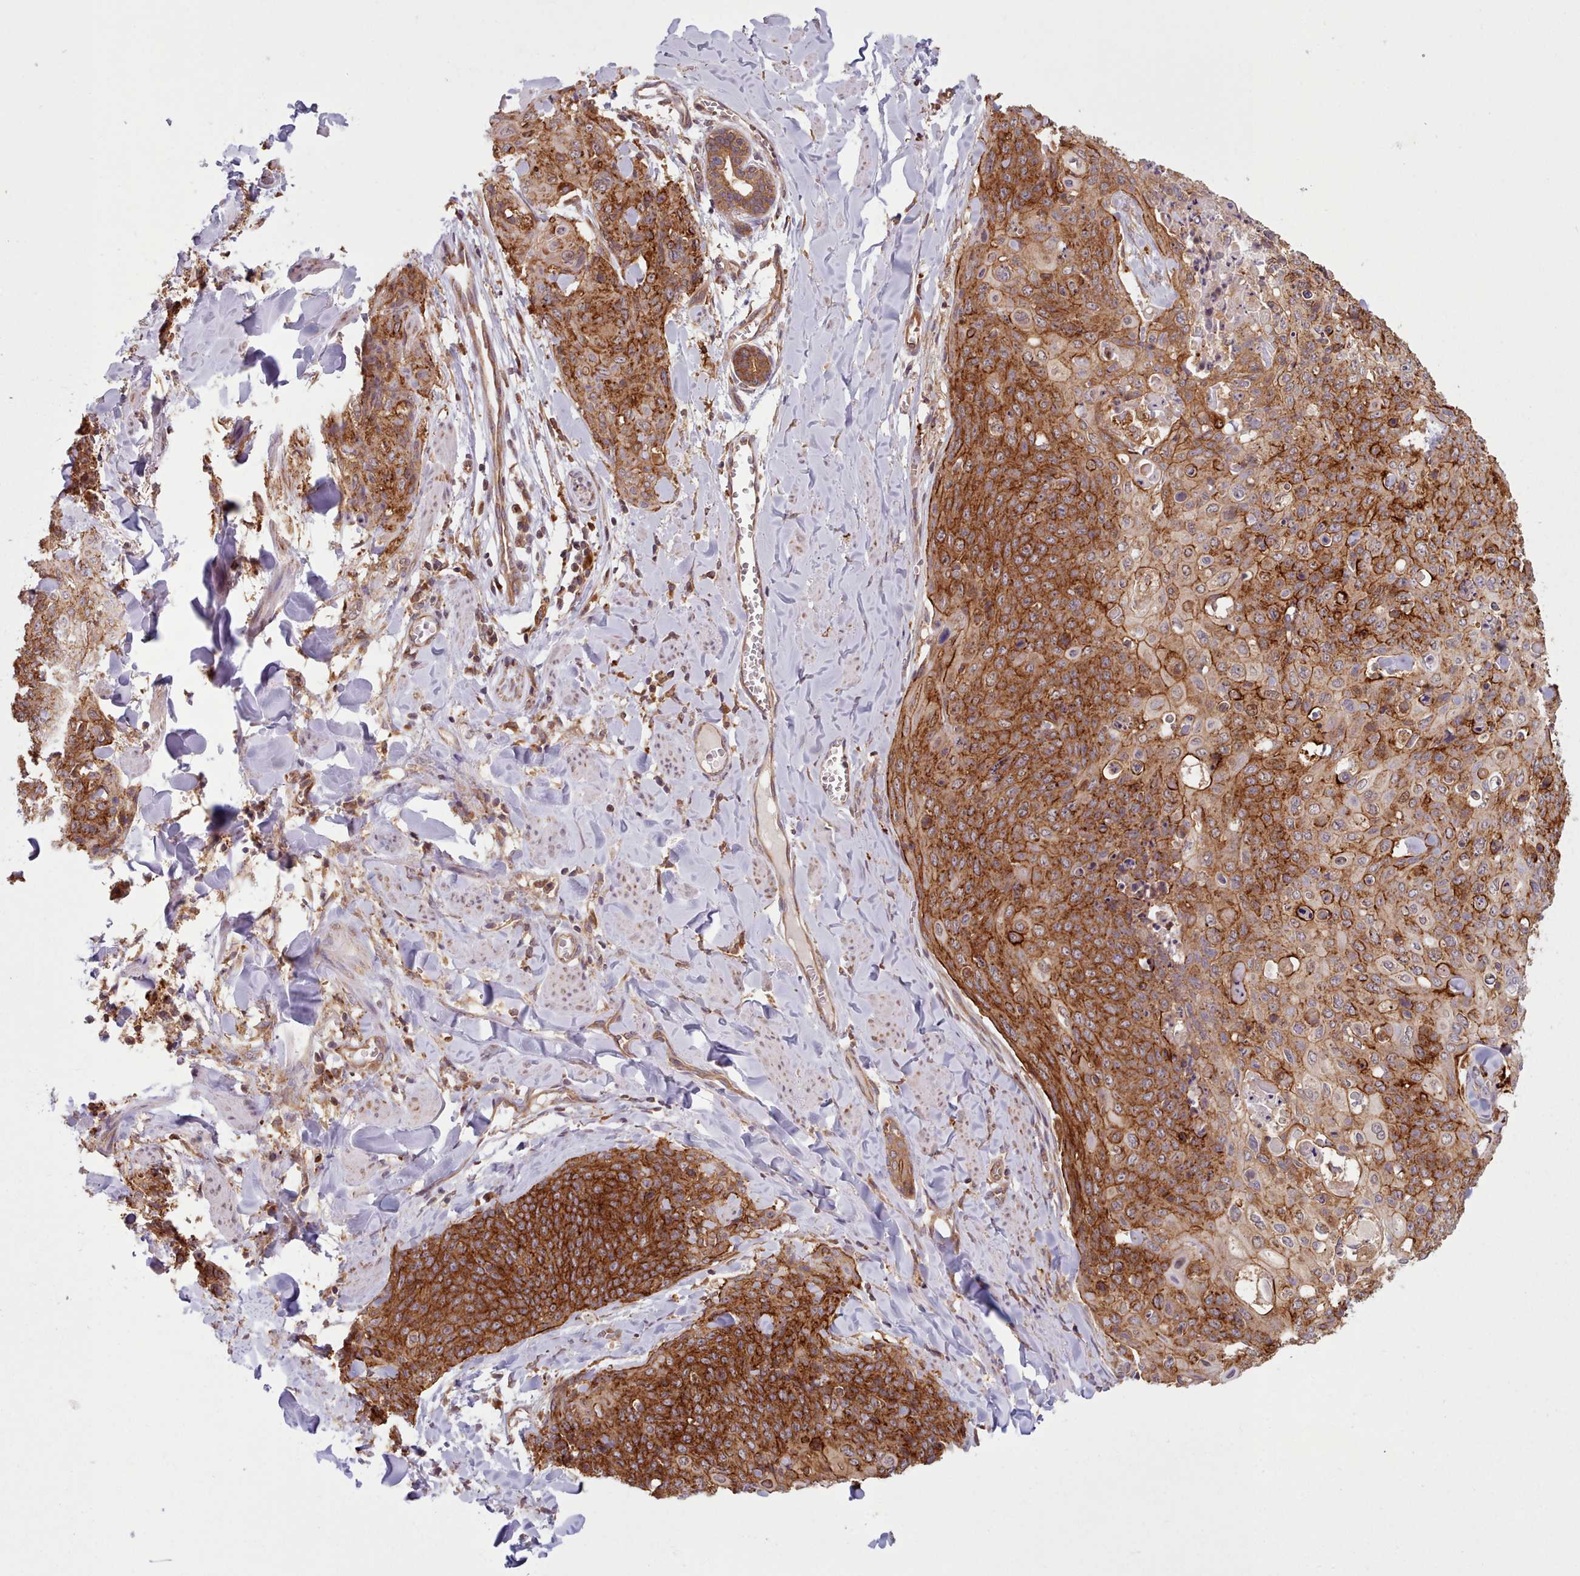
{"staining": {"intensity": "strong", "quantity": ">75%", "location": "cytoplasmic/membranous"}, "tissue": "skin cancer", "cell_type": "Tumor cells", "image_type": "cancer", "snomed": [{"axis": "morphology", "description": "Squamous cell carcinoma, NOS"}, {"axis": "topography", "description": "Skin"}, {"axis": "topography", "description": "Vulva"}], "caption": "Immunohistochemical staining of skin squamous cell carcinoma reveals high levels of strong cytoplasmic/membranous protein positivity in about >75% of tumor cells. The protein is stained brown, and the nuclei are stained in blue (DAB IHC with brightfield microscopy, high magnification).", "gene": "CRYBG1", "patient": {"sex": "female", "age": 85}}